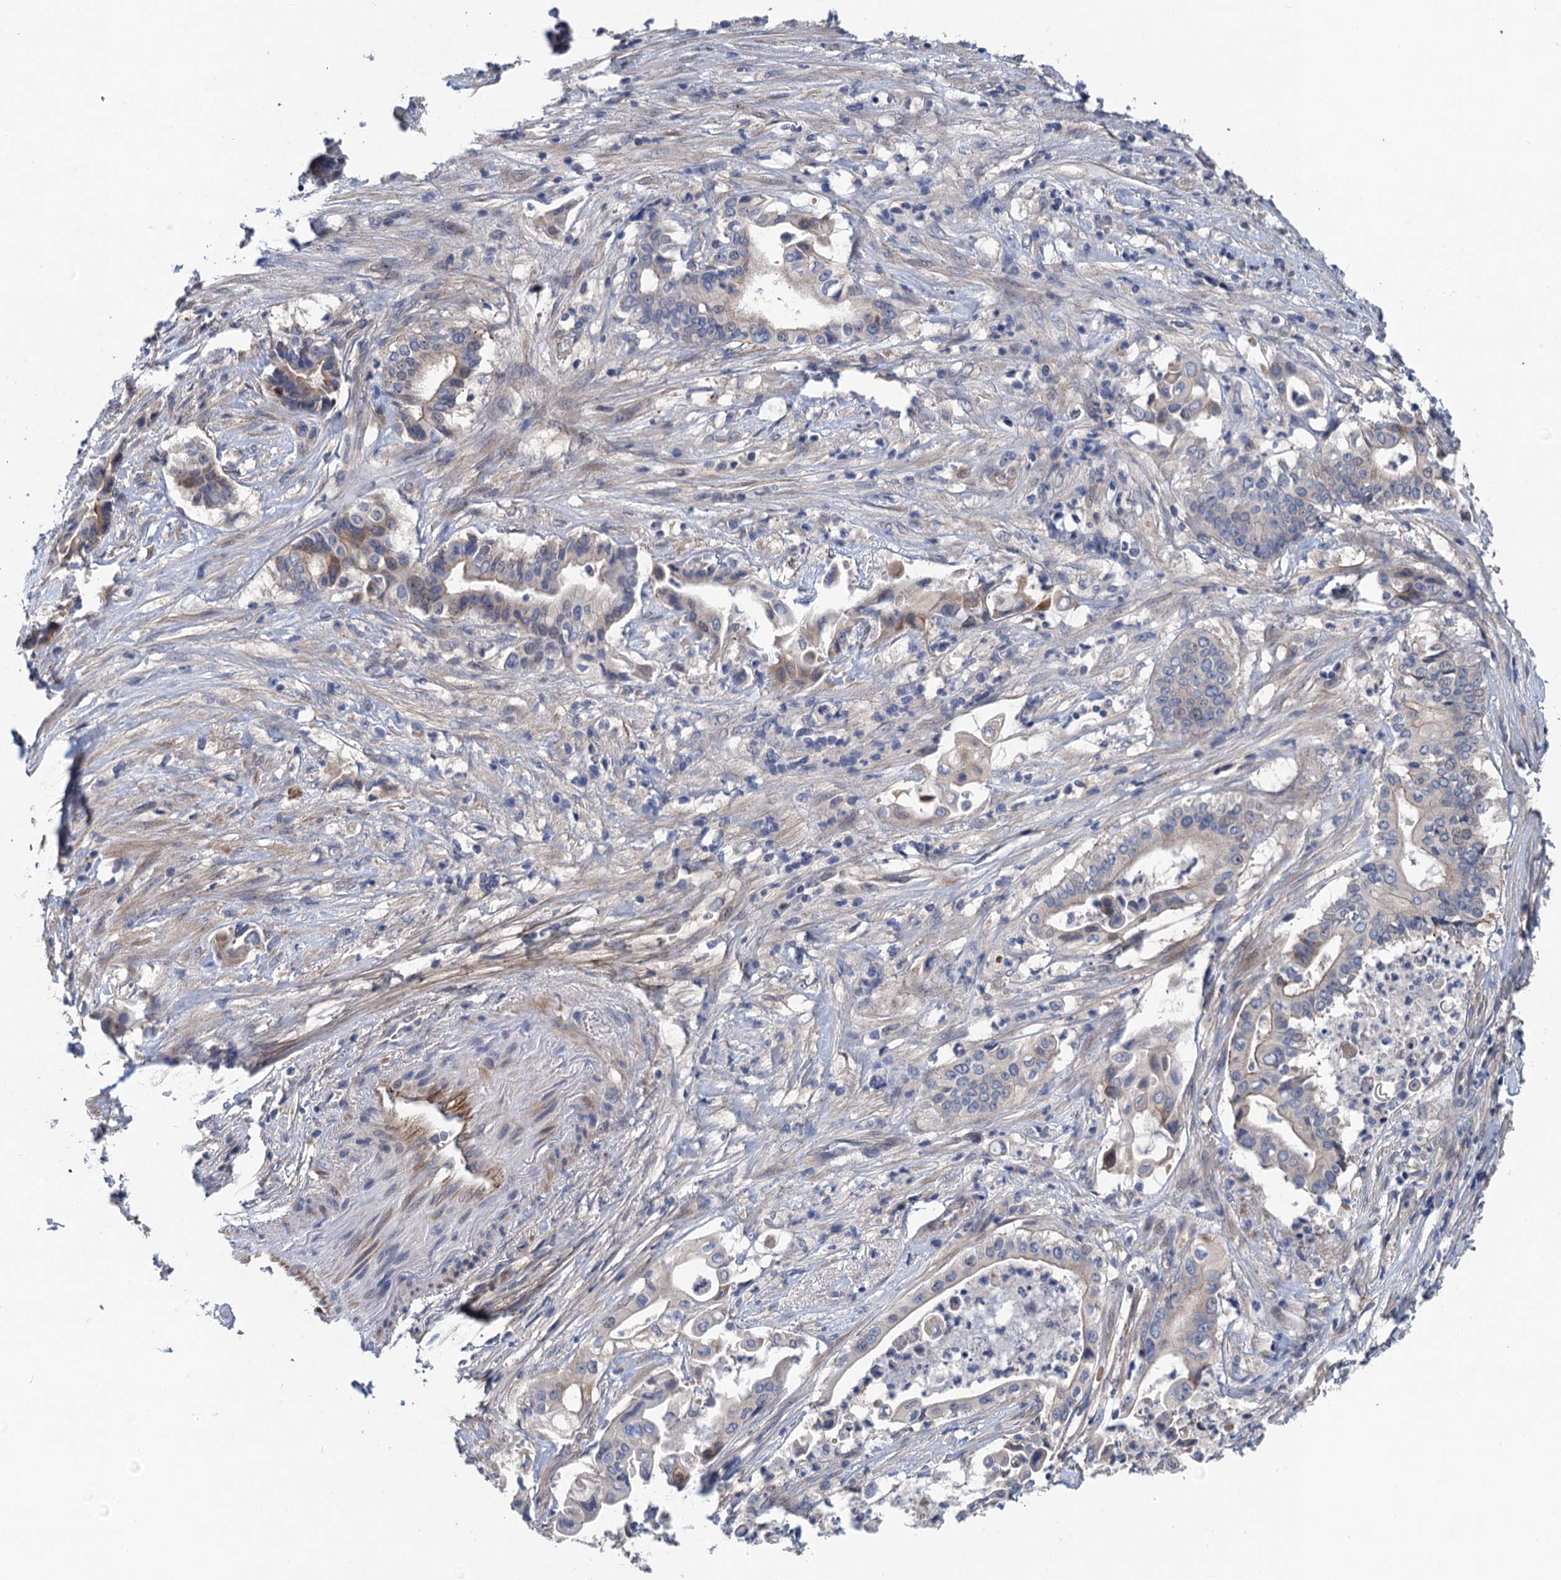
{"staining": {"intensity": "moderate", "quantity": "<25%", "location": "cytoplasmic/membranous"}, "tissue": "pancreatic cancer", "cell_type": "Tumor cells", "image_type": "cancer", "snomed": [{"axis": "morphology", "description": "Adenocarcinoma, NOS"}, {"axis": "topography", "description": "Pancreas"}], "caption": "Adenocarcinoma (pancreatic) stained with IHC shows moderate cytoplasmic/membranous expression in approximately <25% of tumor cells.", "gene": "TRAF7", "patient": {"sex": "female", "age": 77}}